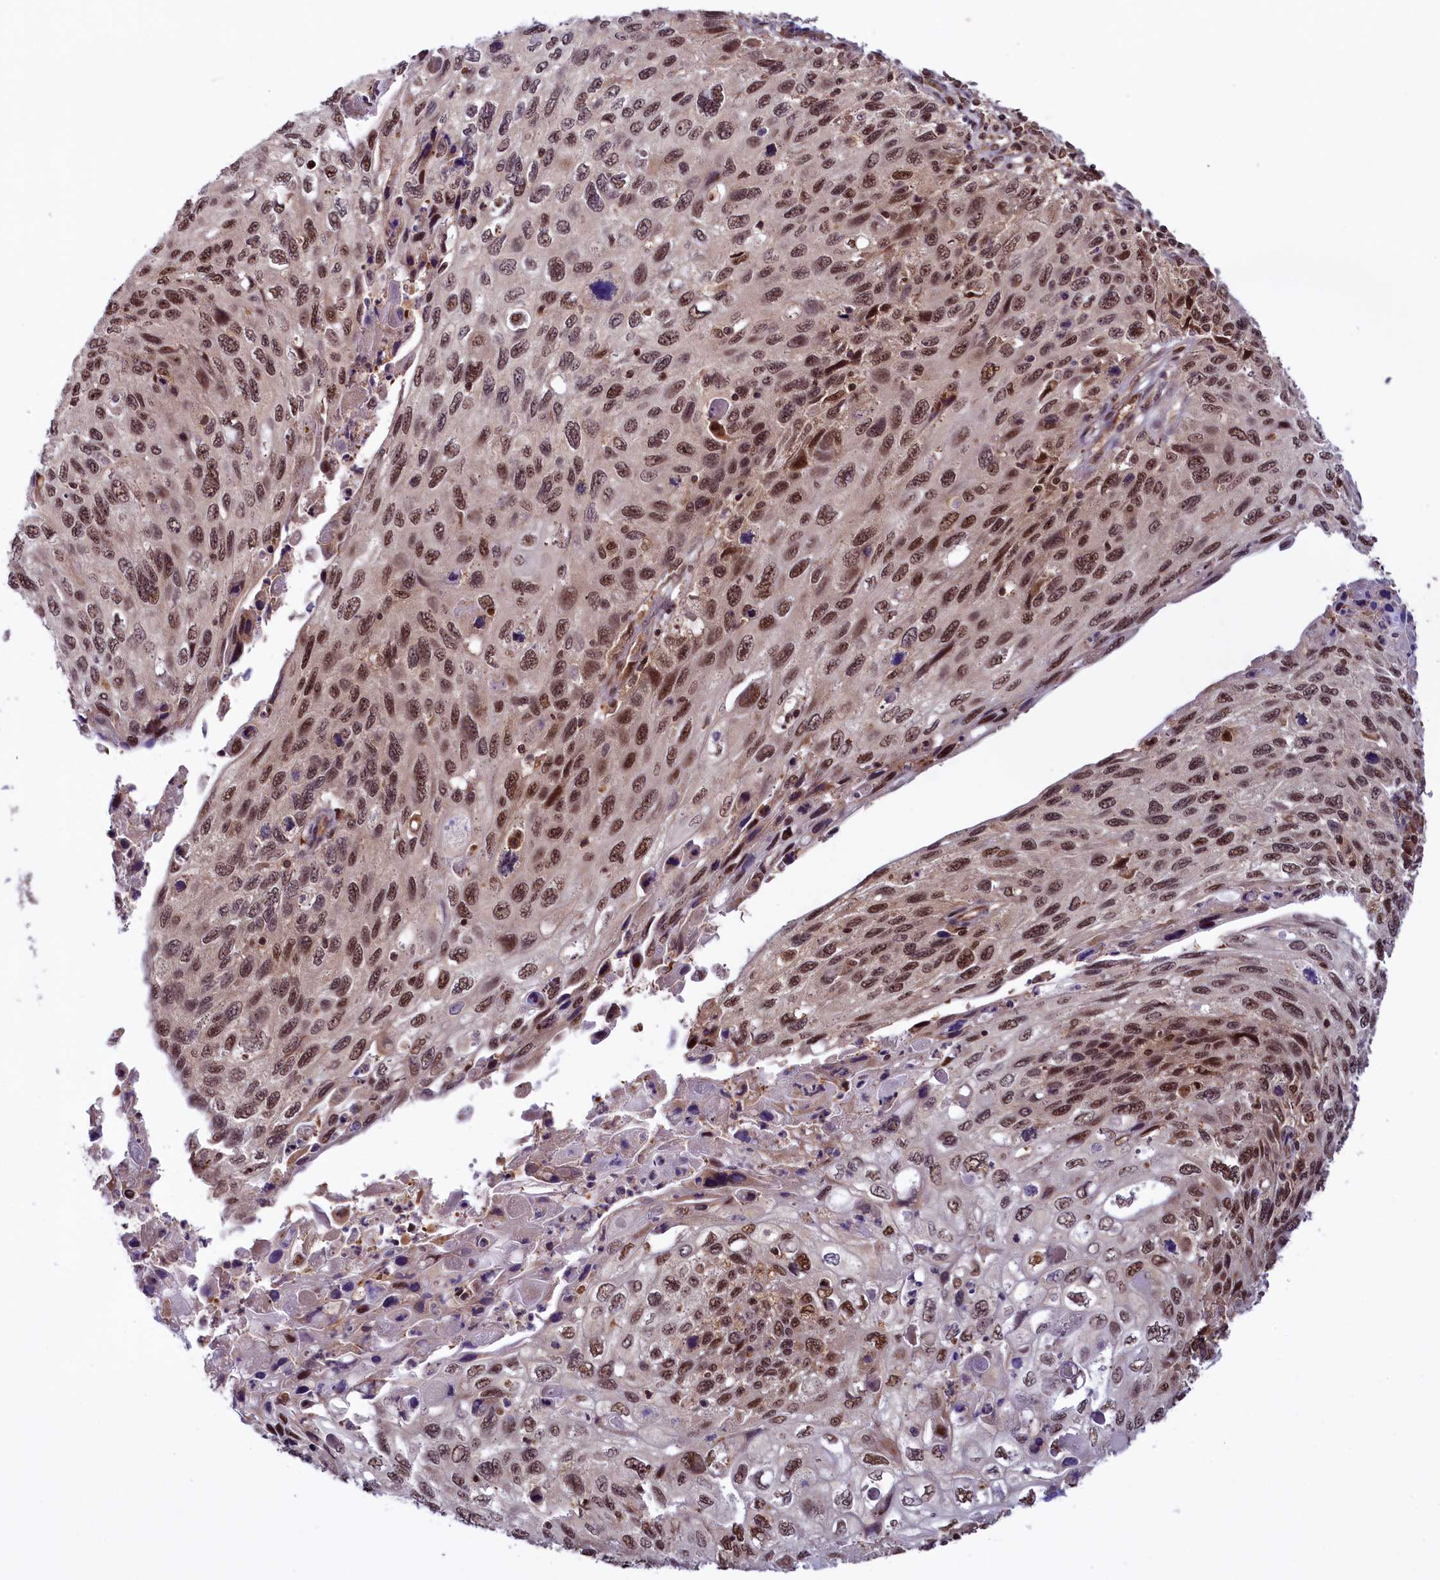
{"staining": {"intensity": "moderate", "quantity": ">75%", "location": "nuclear"}, "tissue": "cervical cancer", "cell_type": "Tumor cells", "image_type": "cancer", "snomed": [{"axis": "morphology", "description": "Squamous cell carcinoma, NOS"}, {"axis": "topography", "description": "Cervix"}], "caption": "Moderate nuclear staining is present in about >75% of tumor cells in cervical cancer (squamous cell carcinoma).", "gene": "SLC7A6OS", "patient": {"sex": "female", "age": 70}}